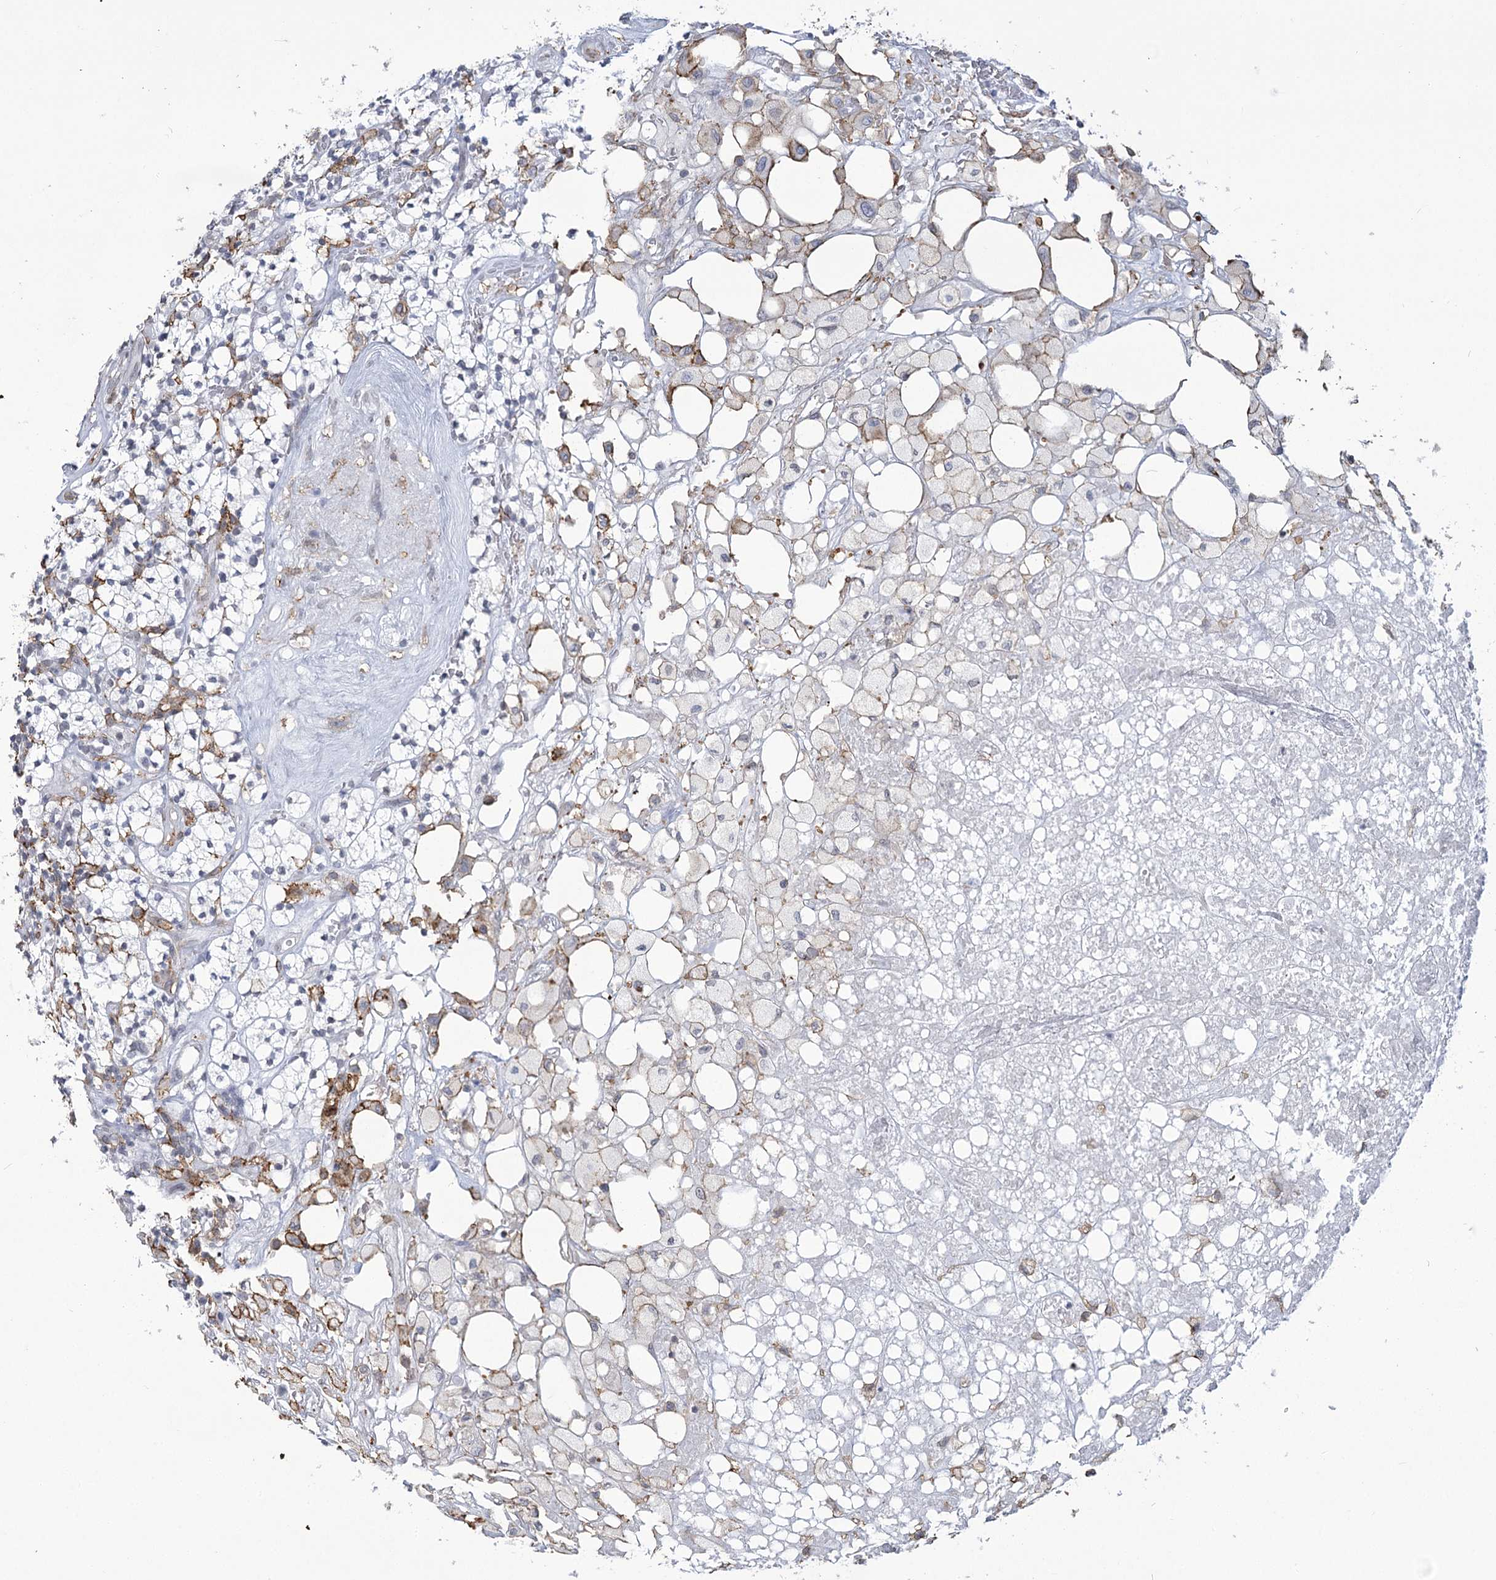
{"staining": {"intensity": "negative", "quantity": "none", "location": "none"}, "tissue": "renal cancer", "cell_type": "Tumor cells", "image_type": "cancer", "snomed": [{"axis": "morphology", "description": "Adenocarcinoma, NOS"}, {"axis": "topography", "description": "Kidney"}], "caption": "A high-resolution image shows immunohistochemistry staining of renal adenocarcinoma, which exhibits no significant positivity in tumor cells. (Stains: DAB (3,3'-diaminobenzidine) immunohistochemistry with hematoxylin counter stain, Microscopy: brightfield microscopy at high magnification).", "gene": "C11orf1", "patient": {"sex": "male", "age": 77}}